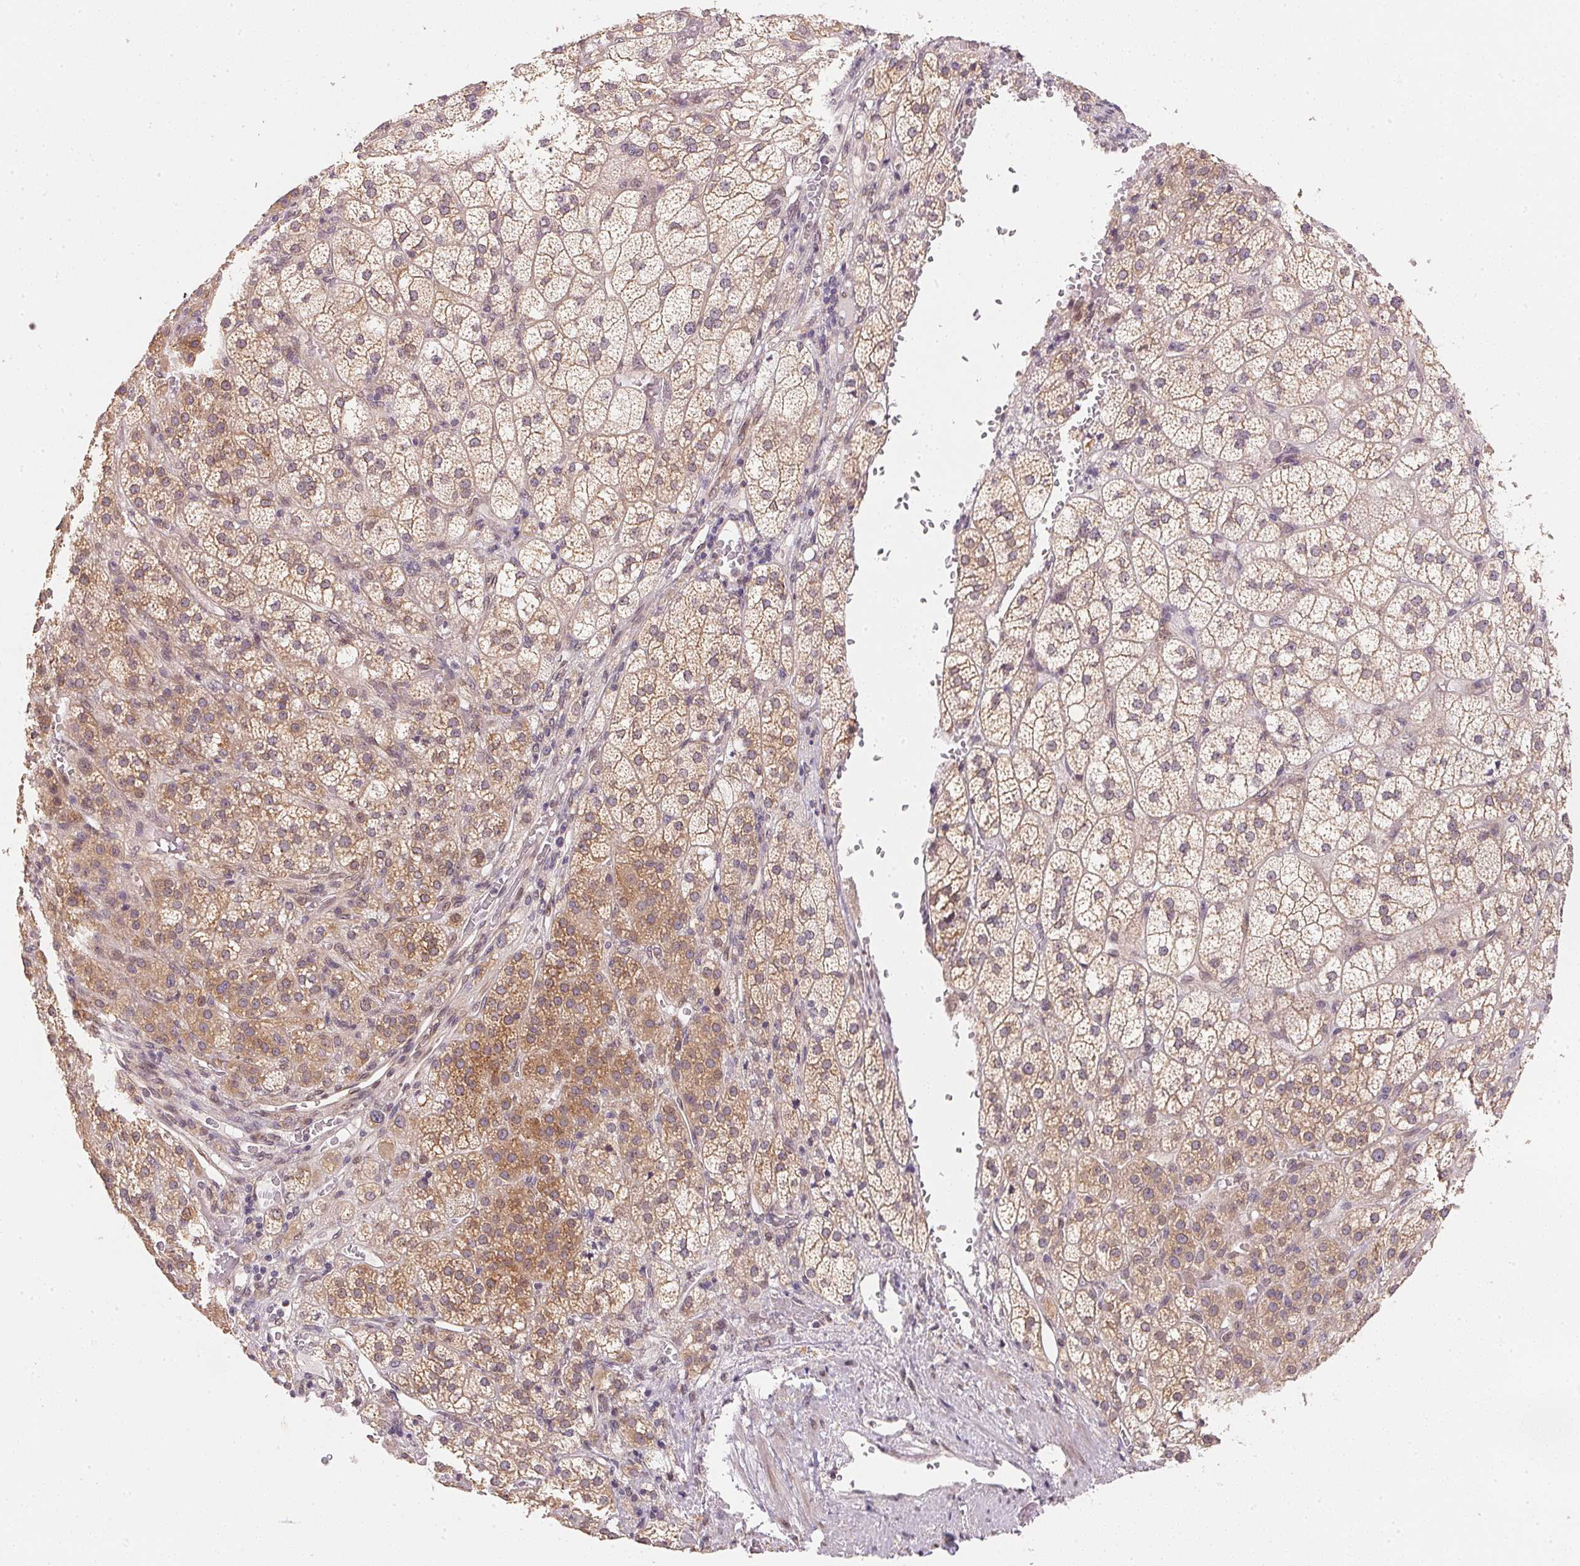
{"staining": {"intensity": "moderate", "quantity": "25%-75%", "location": "cytoplasmic/membranous"}, "tissue": "adrenal gland", "cell_type": "Glandular cells", "image_type": "normal", "snomed": [{"axis": "morphology", "description": "Normal tissue, NOS"}, {"axis": "topography", "description": "Adrenal gland"}], "caption": "About 25%-75% of glandular cells in benign human adrenal gland reveal moderate cytoplasmic/membranous protein staining as visualized by brown immunohistochemical staining.", "gene": "EI24", "patient": {"sex": "female", "age": 60}}